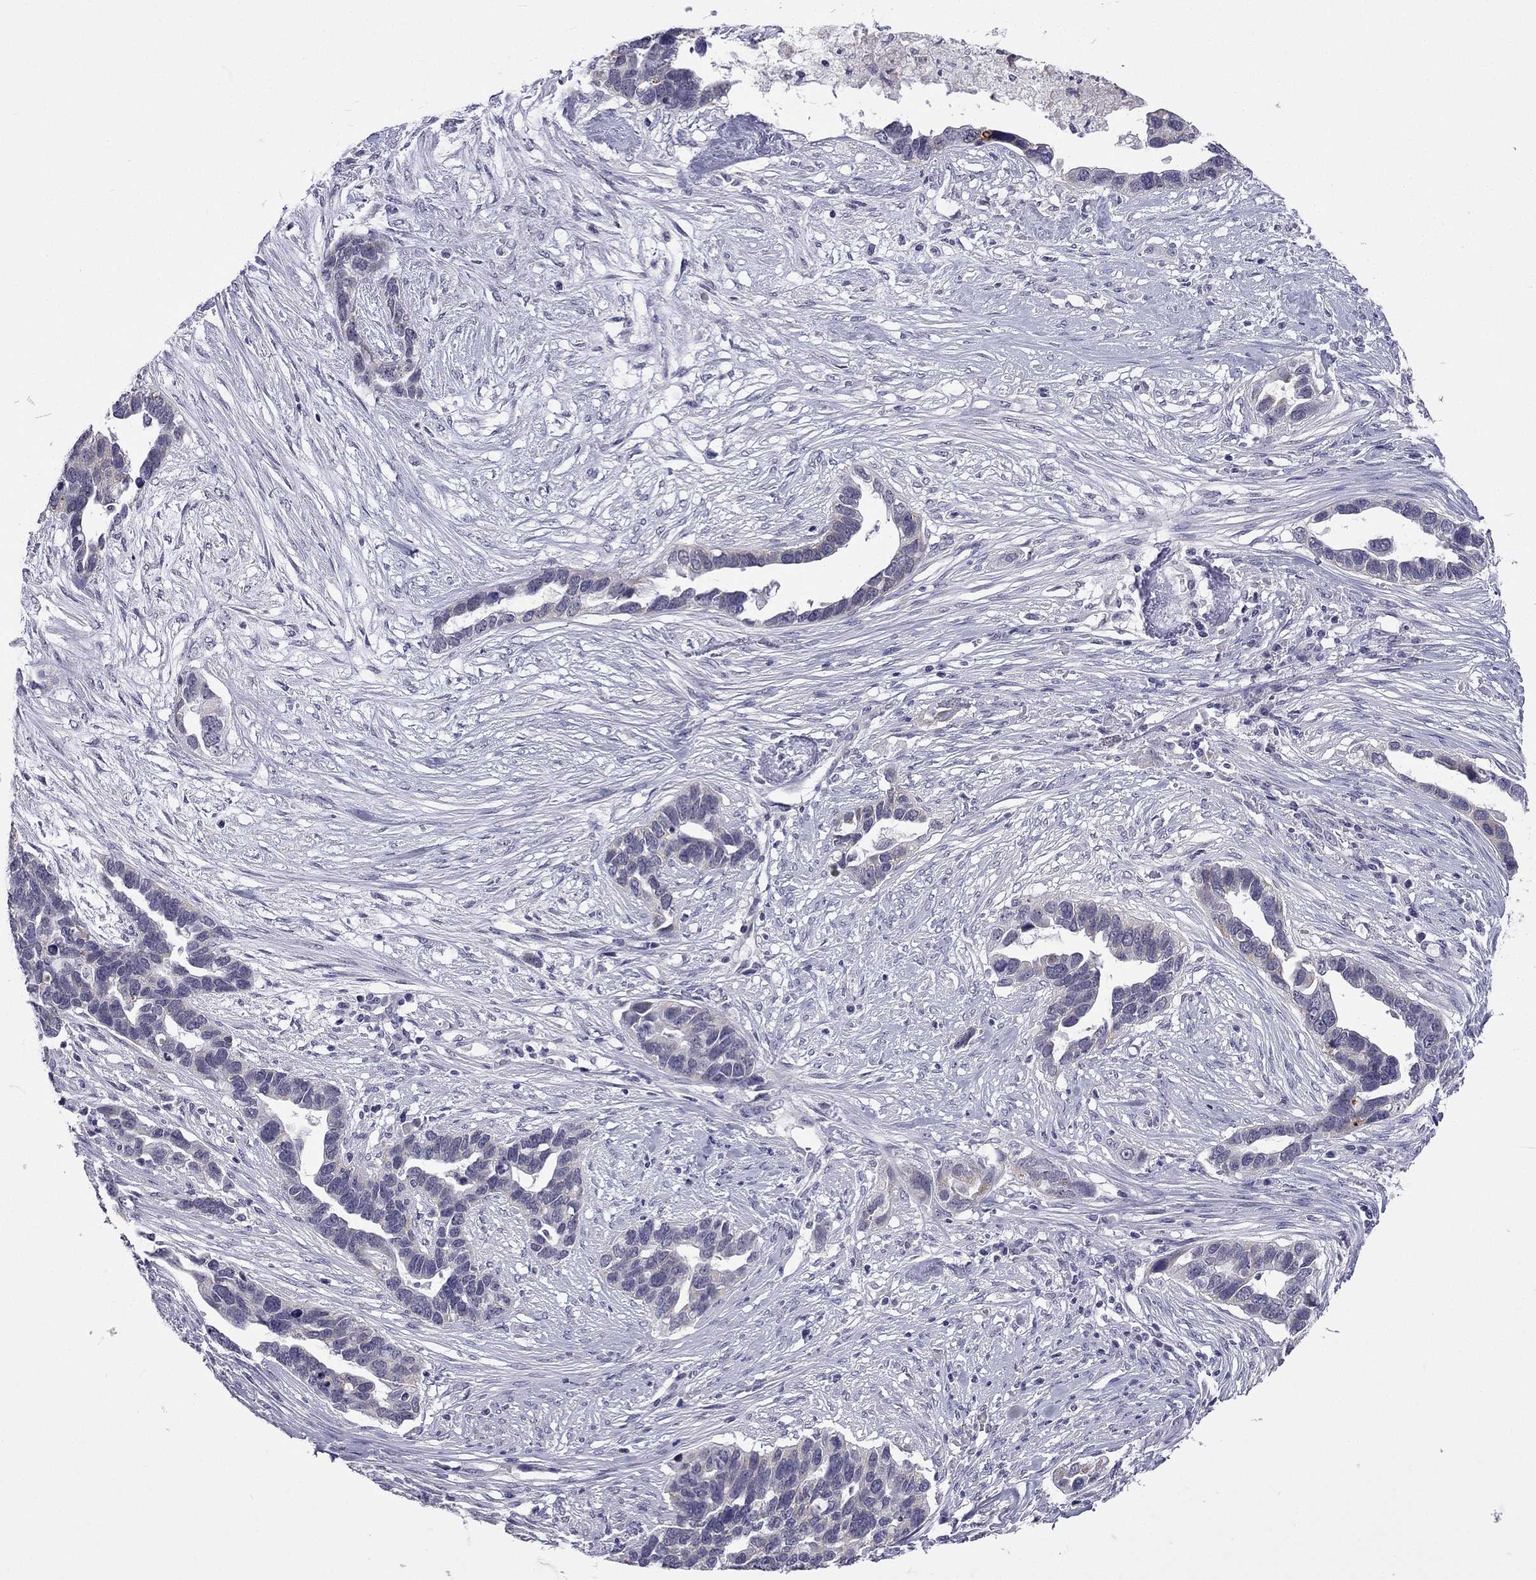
{"staining": {"intensity": "negative", "quantity": "none", "location": "none"}, "tissue": "ovarian cancer", "cell_type": "Tumor cells", "image_type": "cancer", "snomed": [{"axis": "morphology", "description": "Cystadenocarcinoma, serous, NOS"}, {"axis": "topography", "description": "Ovary"}], "caption": "Photomicrograph shows no significant protein staining in tumor cells of serous cystadenocarcinoma (ovarian). (Immunohistochemistry (ihc), brightfield microscopy, high magnification).", "gene": "C5orf49", "patient": {"sex": "female", "age": 54}}